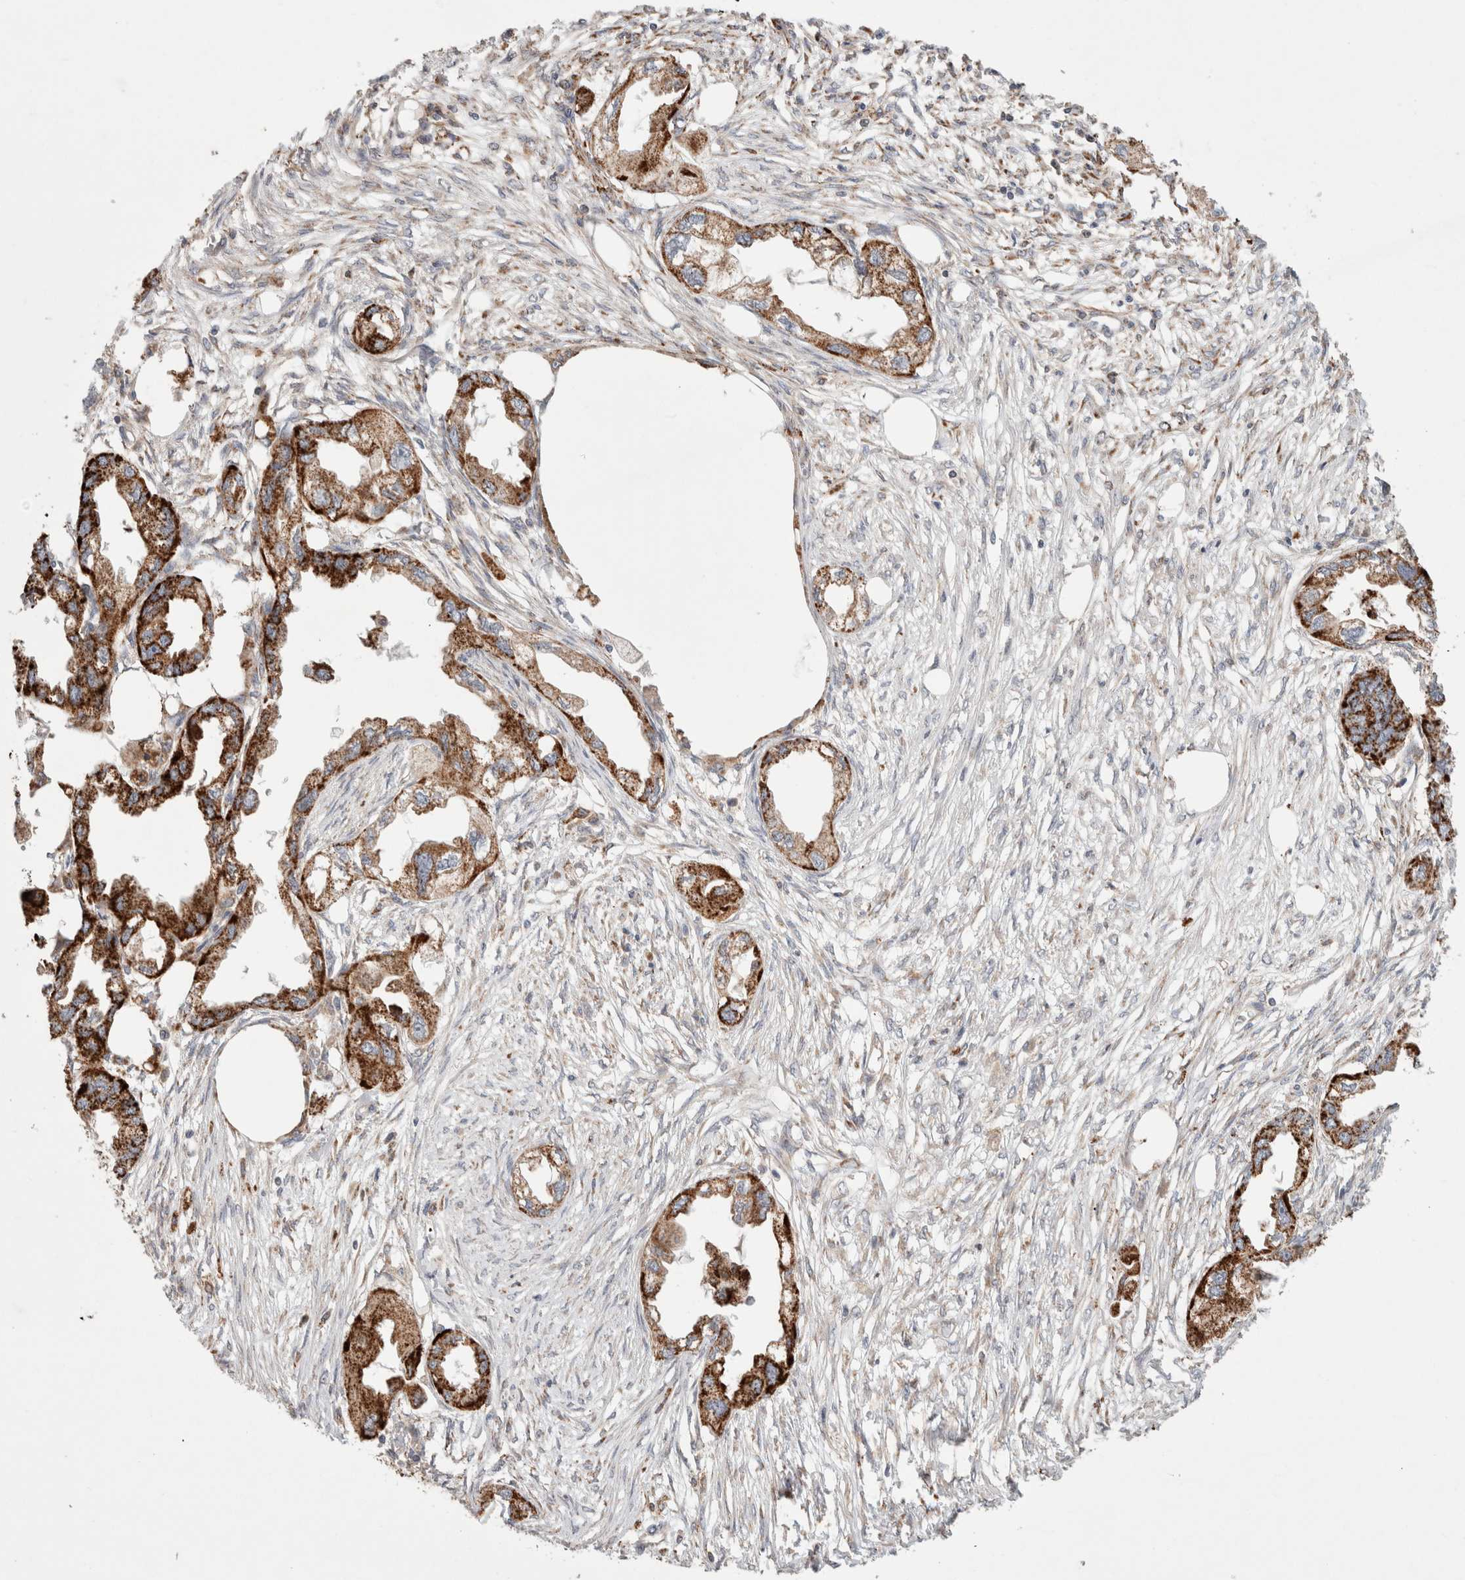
{"staining": {"intensity": "strong", "quantity": ">75%", "location": "cytoplasmic/membranous"}, "tissue": "endometrial cancer", "cell_type": "Tumor cells", "image_type": "cancer", "snomed": [{"axis": "morphology", "description": "Adenocarcinoma, NOS"}, {"axis": "morphology", "description": "Adenocarcinoma, metastatic, NOS"}, {"axis": "topography", "description": "Adipose tissue"}, {"axis": "topography", "description": "Endometrium"}], "caption": "Tumor cells reveal high levels of strong cytoplasmic/membranous positivity in approximately >75% of cells in metastatic adenocarcinoma (endometrial). (DAB IHC, brown staining for protein, blue staining for nuclei).", "gene": "HROB", "patient": {"sex": "female", "age": 67}}